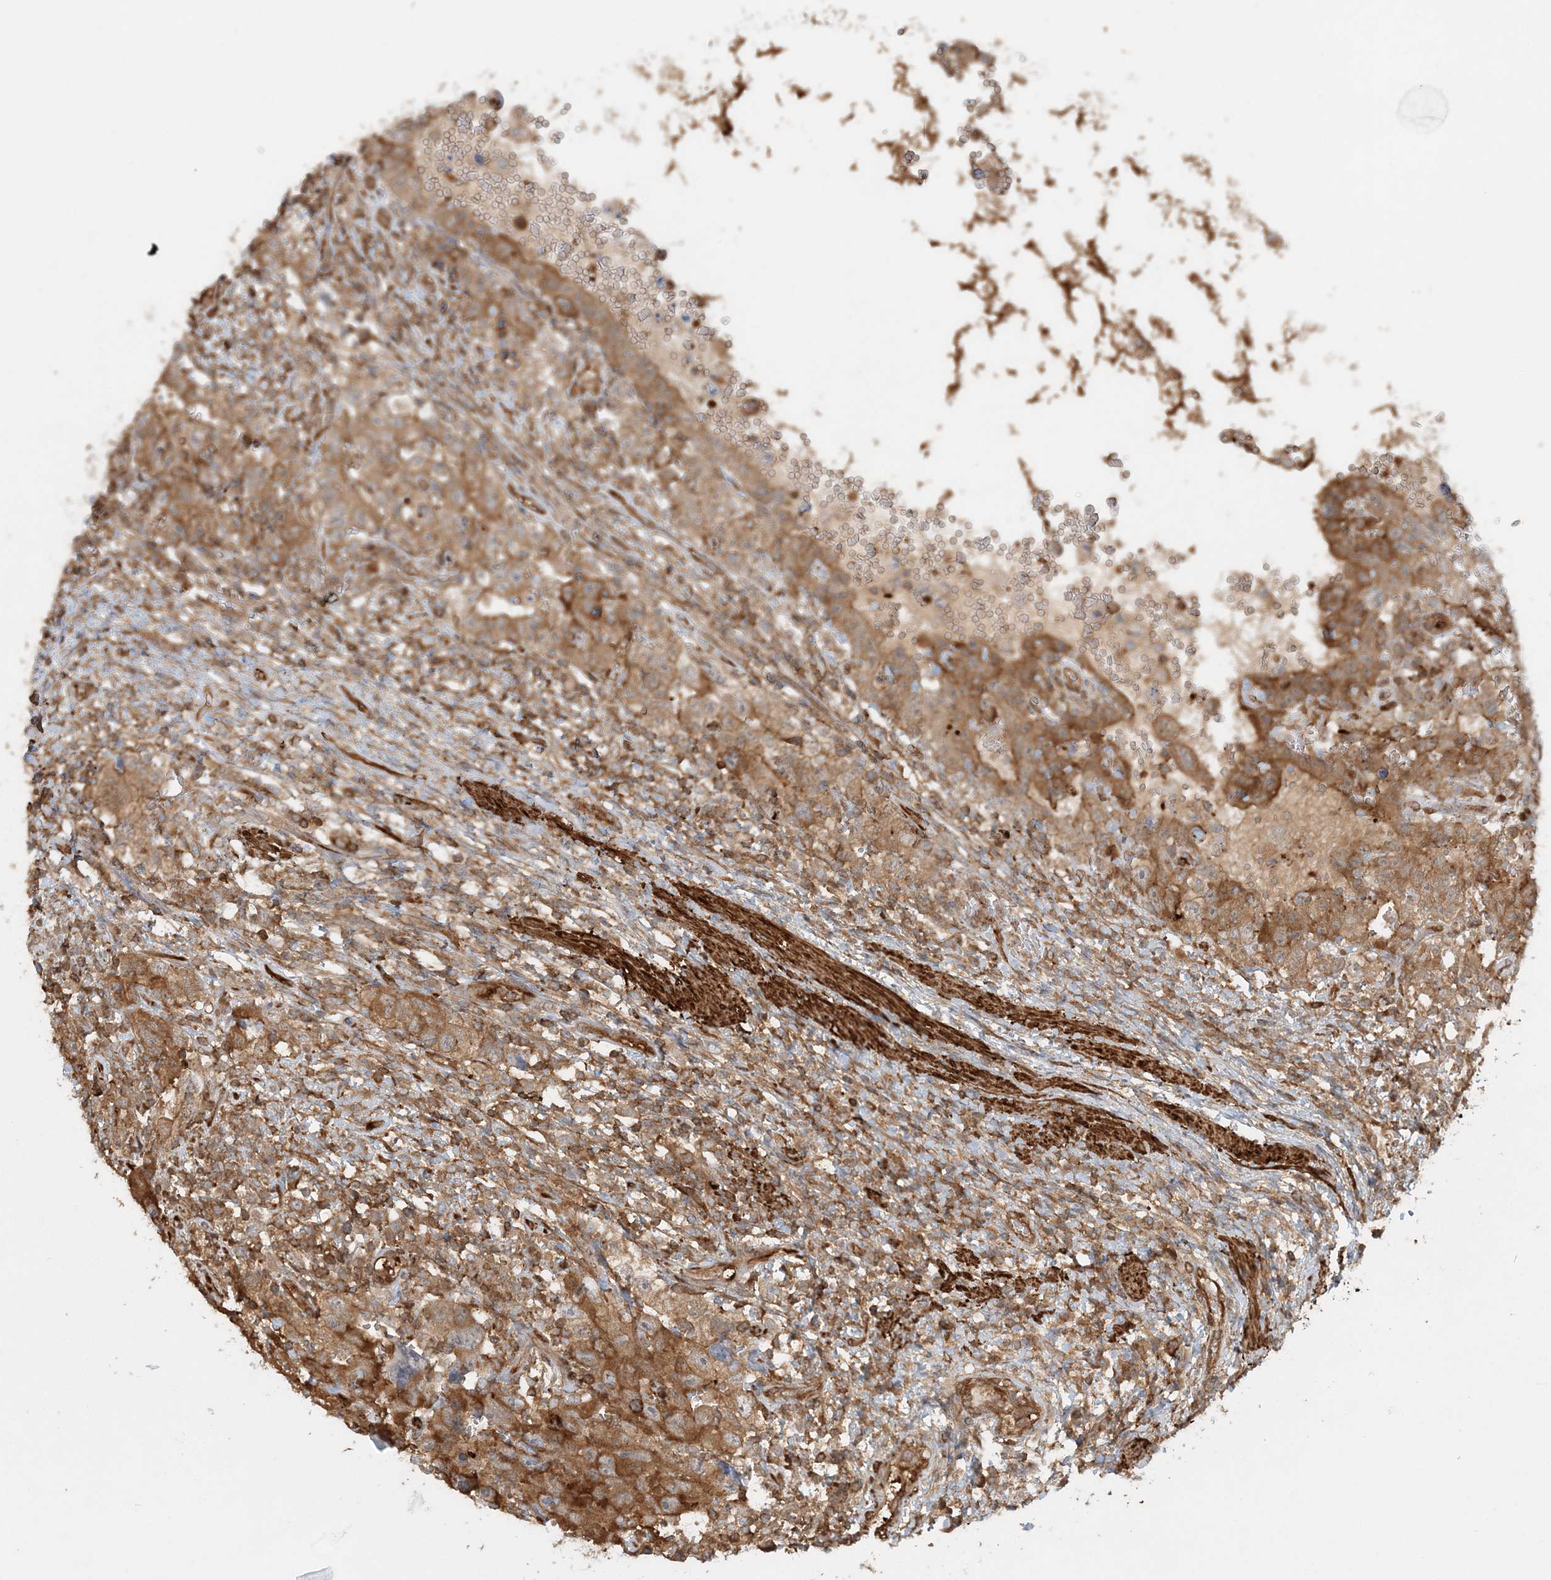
{"staining": {"intensity": "moderate", "quantity": ">75%", "location": "cytoplasmic/membranous"}, "tissue": "testis cancer", "cell_type": "Tumor cells", "image_type": "cancer", "snomed": [{"axis": "morphology", "description": "Carcinoma, Embryonal, NOS"}, {"axis": "topography", "description": "Testis"}], "caption": "Immunohistochemistry (DAB (3,3'-diaminobenzidine)) staining of human testis embryonal carcinoma displays moderate cytoplasmic/membranous protein staining in about >75% of tumor cells.", "gene": "DSTN", "patient": {"sex": "male", "age": 26}}